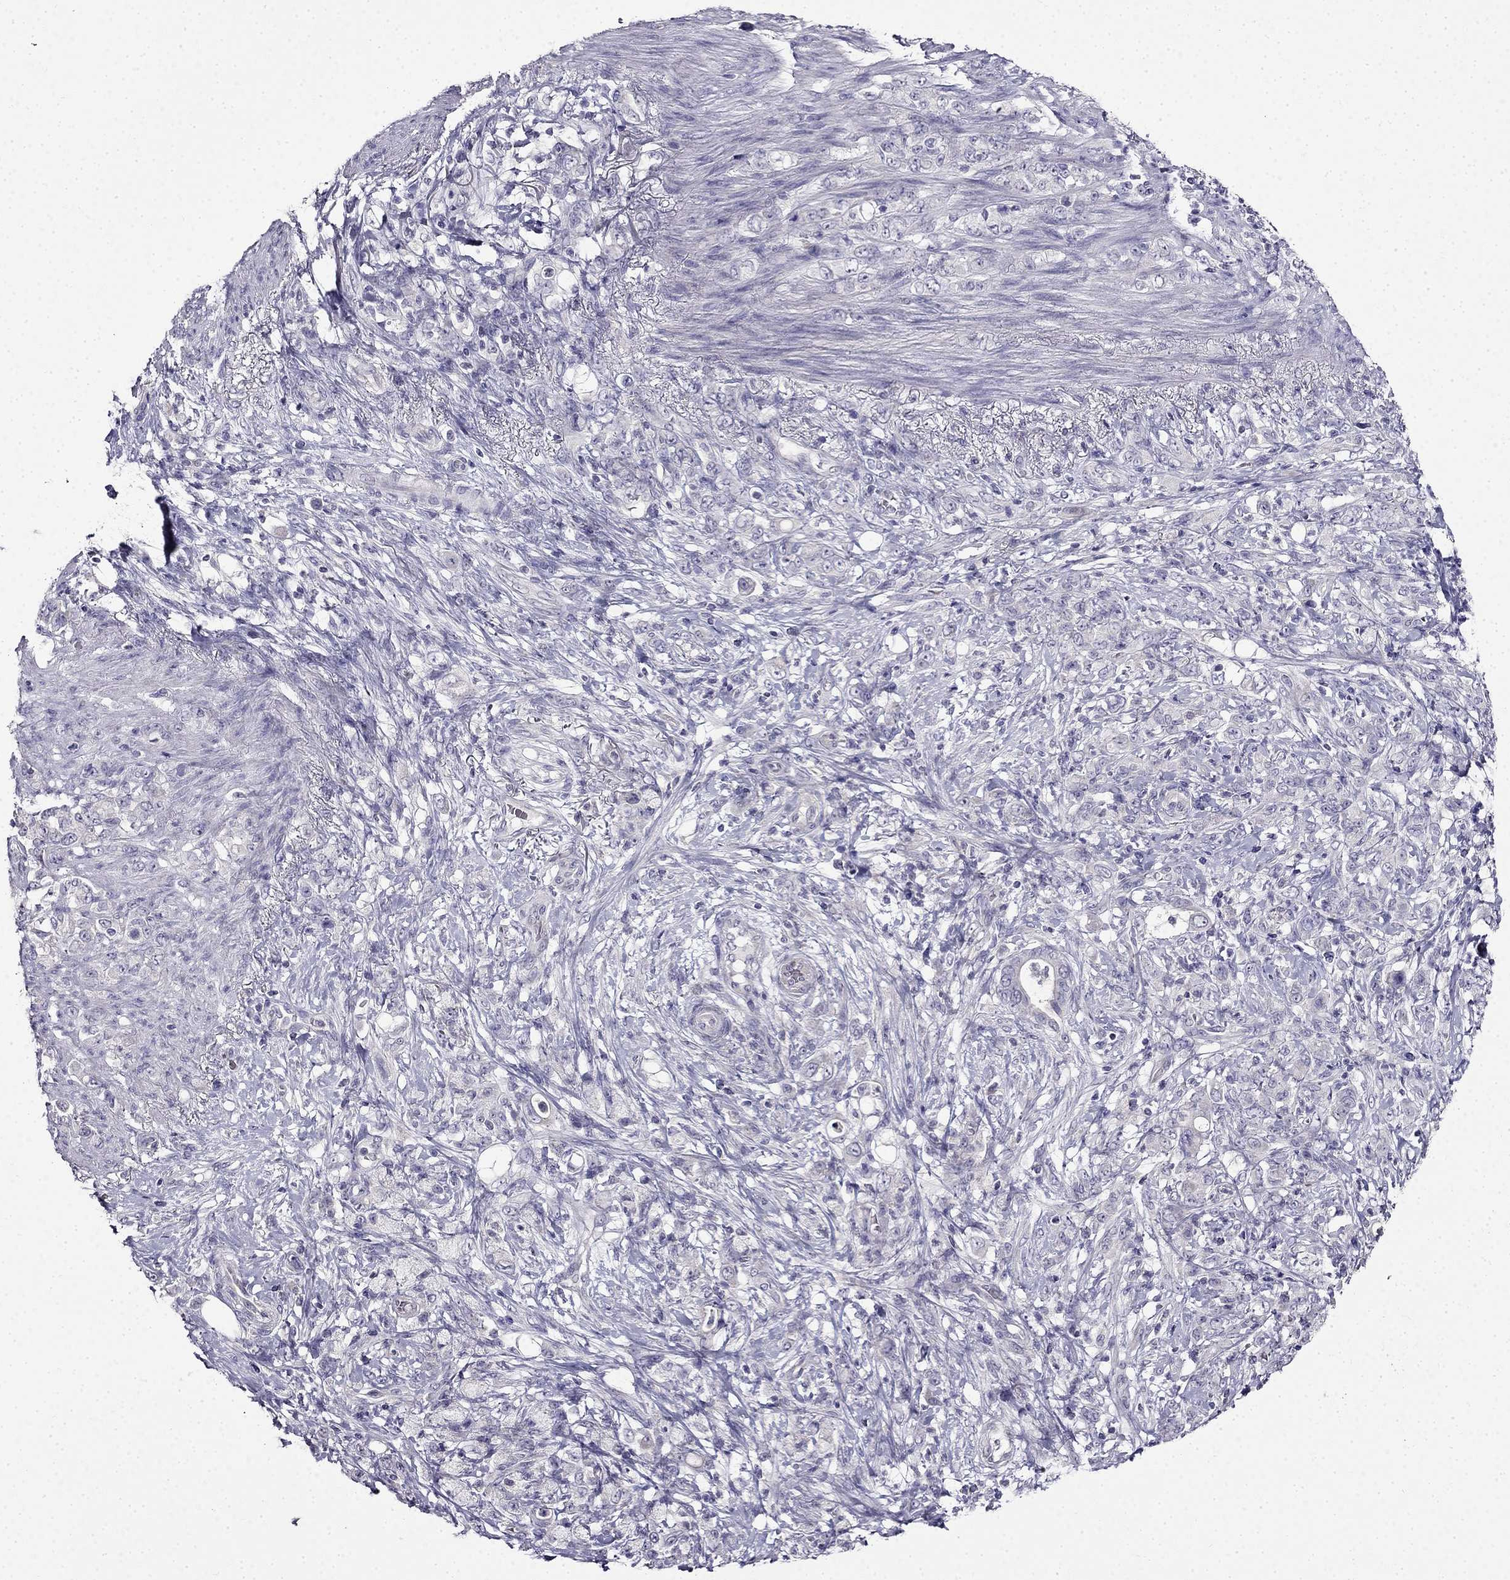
{"staining": {"intensity": "negative", "quantity": "none", "location": "none"}, "tissue": "stomach cancer", "cell_type": "Tumor cells", "image_type": "cancer", "snomed": [{"axis": "morphology", "description": "Adenocarcinoma, NOS"}, {"axis": "topography", "description": "Stomach"}], "caption": "Micrograph shows no significant protein expression in tumor cells of adenocarcinoma (stomach). (Immunohistochemistry, brightfield microscopy, high magnification).", "gene": "TMEM266", "patient": {"sex": "female", "age": 79}}